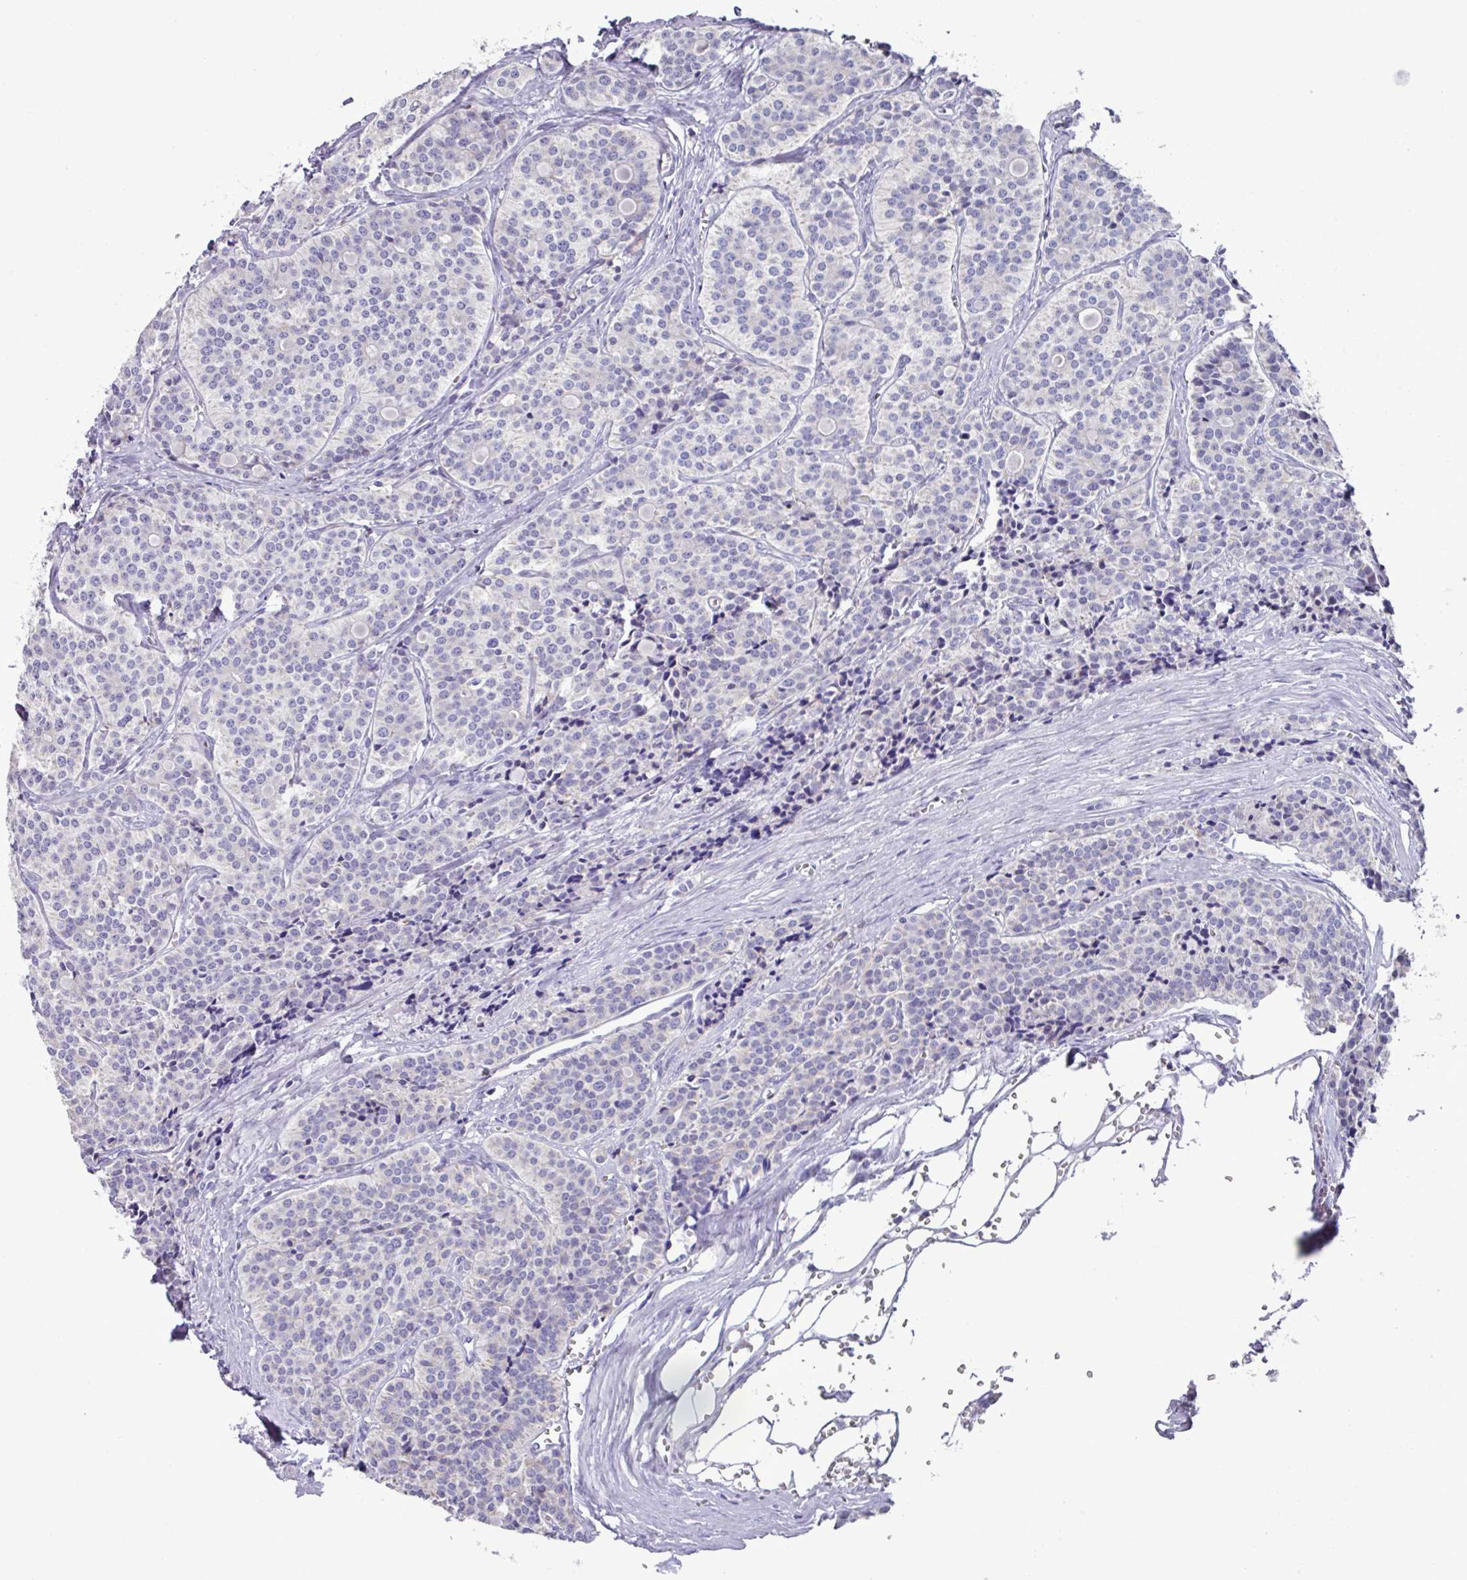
{"staining": {"intensity": "negative", "quantity": "none", "location": "none"}, "tissue": "carcinoid", "cell_type": "Tumor cells", "image_type": "cancer", "snomed": [{"axis": "morphology", "description": "Carcinoid, malignant, NOS"}, {"axis": "topography", "description": "Small intestine"}], "caption": "The immunohistochemistry (IHC) photomicrograph has no significant expression in tumor cells of carcinoid tissue.", "gene": "MT-ND4", "patient": {"sex": "male", "age": 63}}